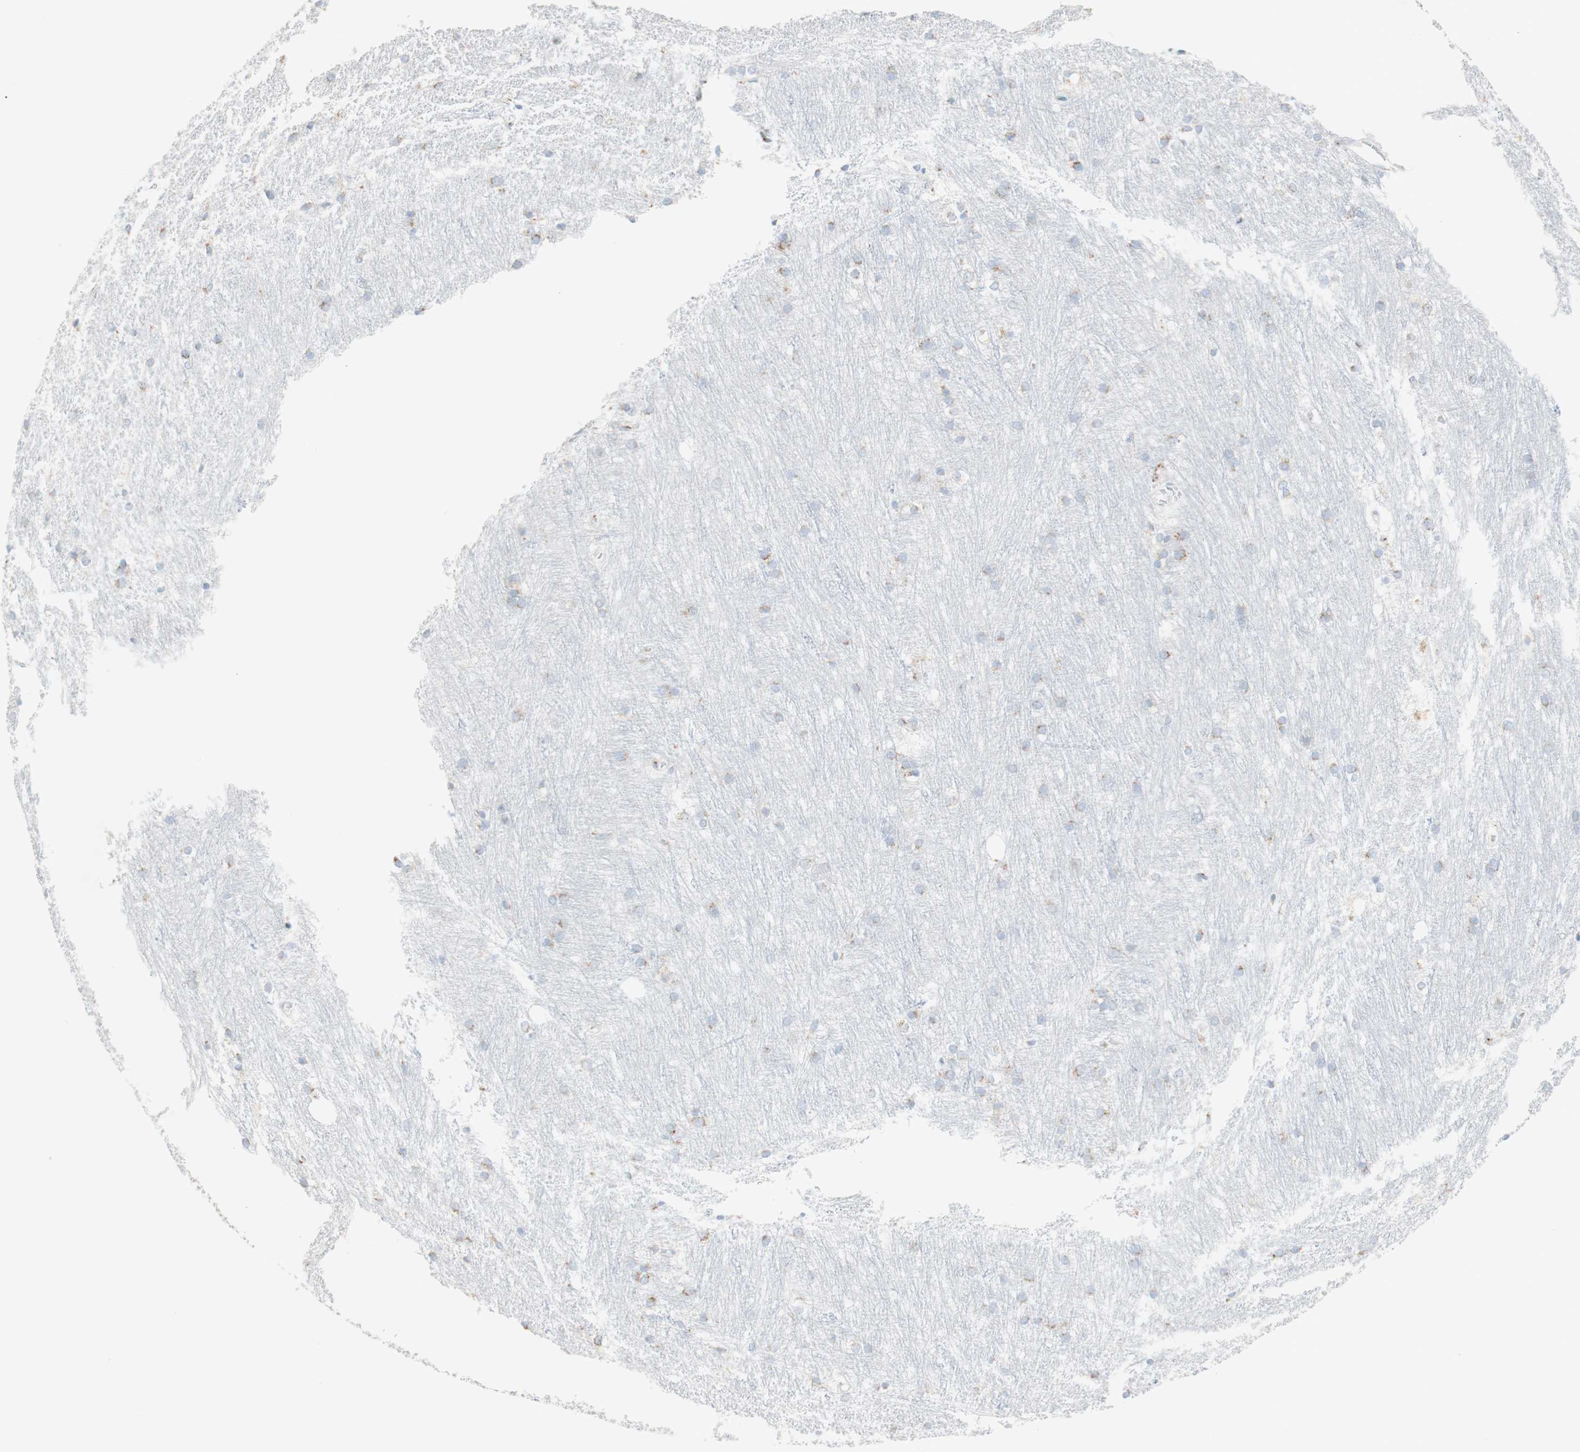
{"staining": {"intensity": "negative", "quantity": "none", "location": "none"}, "tissue": "caudate", "cell_type": "Glial cells", "image_type": "normal", "snomed": [{"axis": "morphology", "description": "Normal tissue, NOS"}, {"axis": "topography", "description": "Lateral ventricle wall"}], "caption": "IHC micrograph of normal caudate stained for a protein (brown), which demonstrates no positivity in glial cells. (DAB IHC with hematoxylin counter stain).", "gene": "MANEA", "patient": {"sex": "female", "age": 19}}